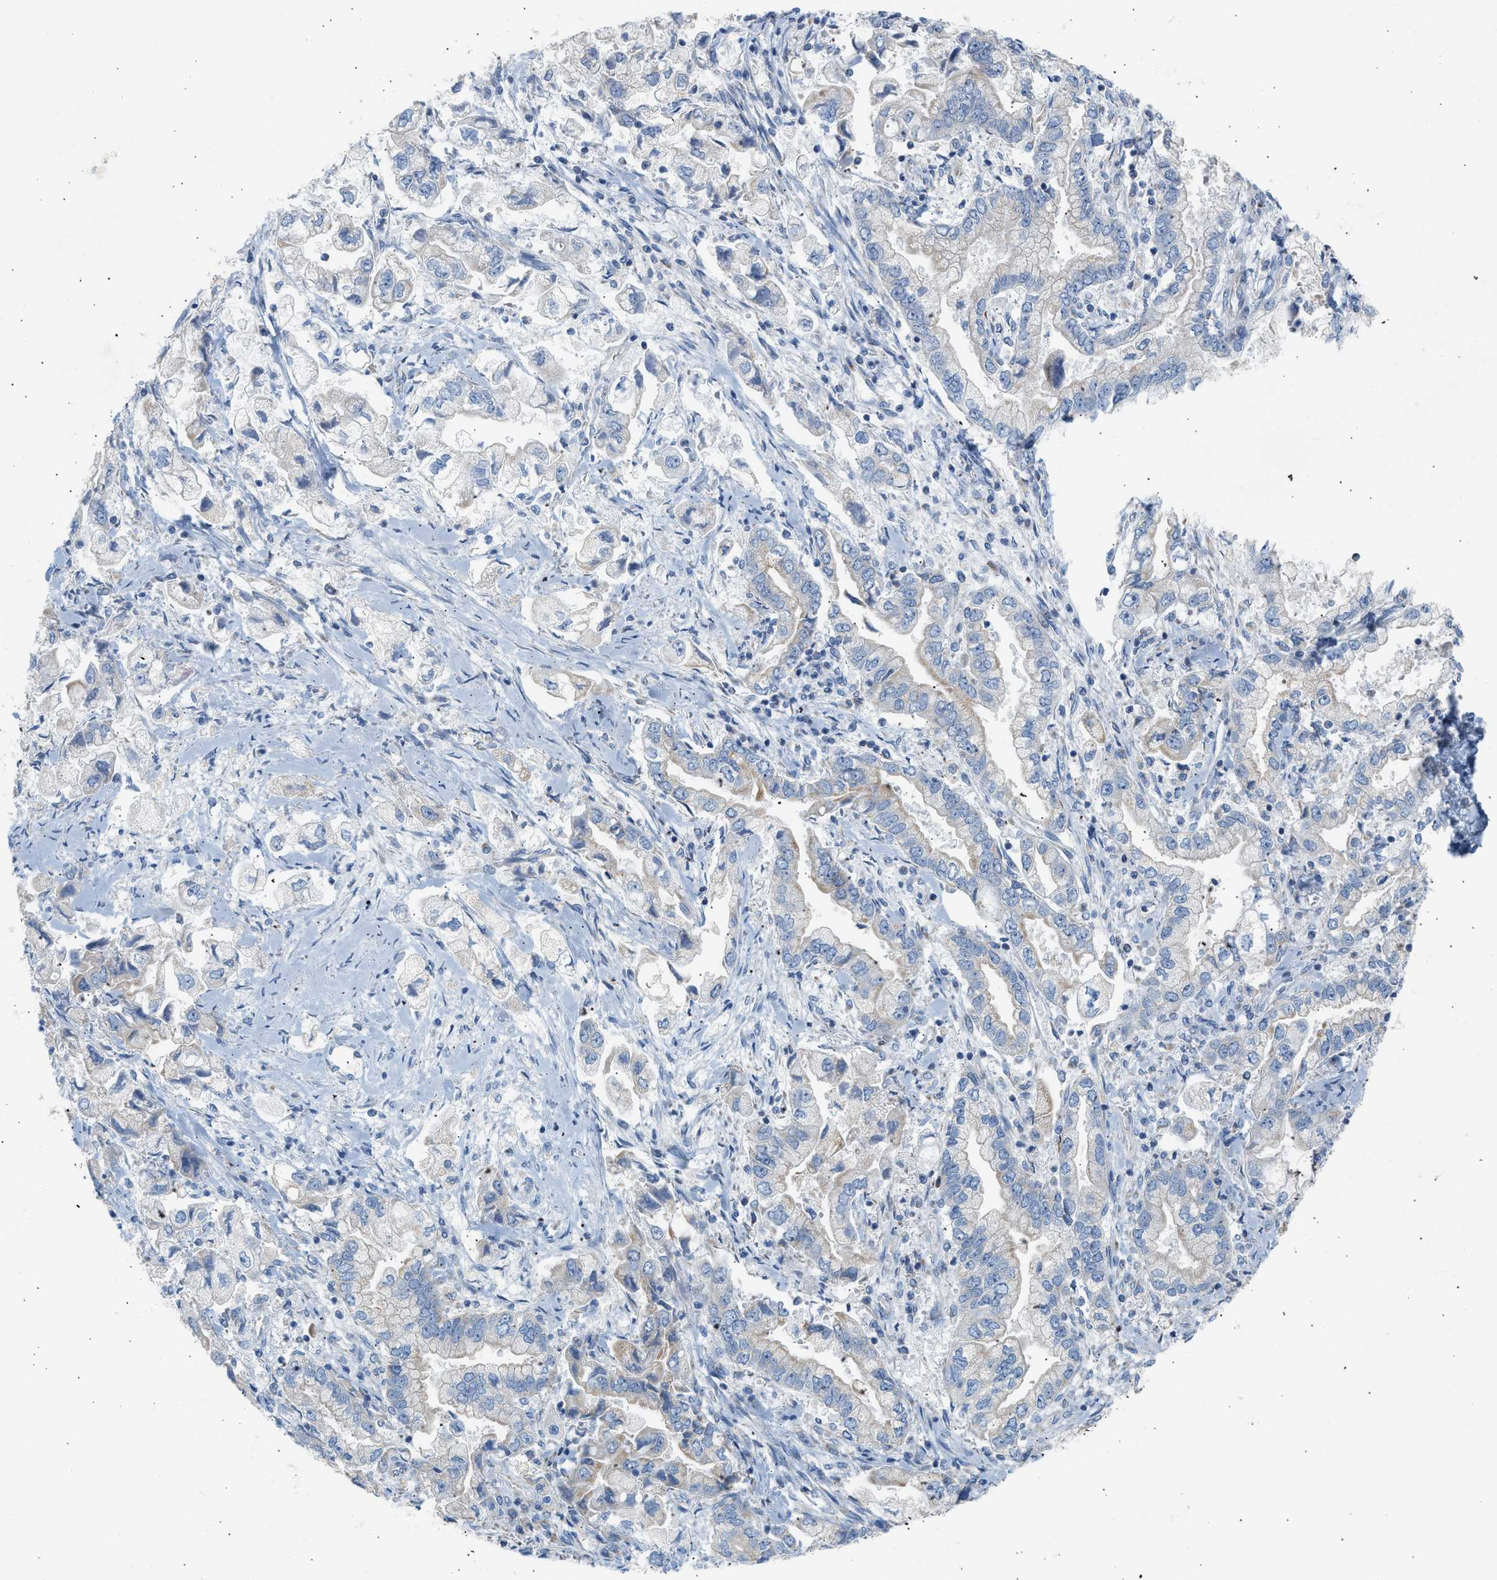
{"staining": {"intensity": "weak", "quantity": "<25%", "location": "cytoplasmic/membranous"}, "tissue": "stomach cancer", "cell_type": "Tumor cells", "image_type": "cancer", "snomed": [{"axis": "morphology", "description": "Normal tissue, NOS"}, {"axis": "morphology", "description": "Adenocarcinoma, NOS"}, {"axis": "topography", "description": "Stomach"}], "caption": "DAB immunohistochemical staining of stomach cancer (adenocarcinoma) reveals no significant positivity in tumor cells.", "gene": "NDUFS8", "patient": {"sex": "male", "age": 62}}